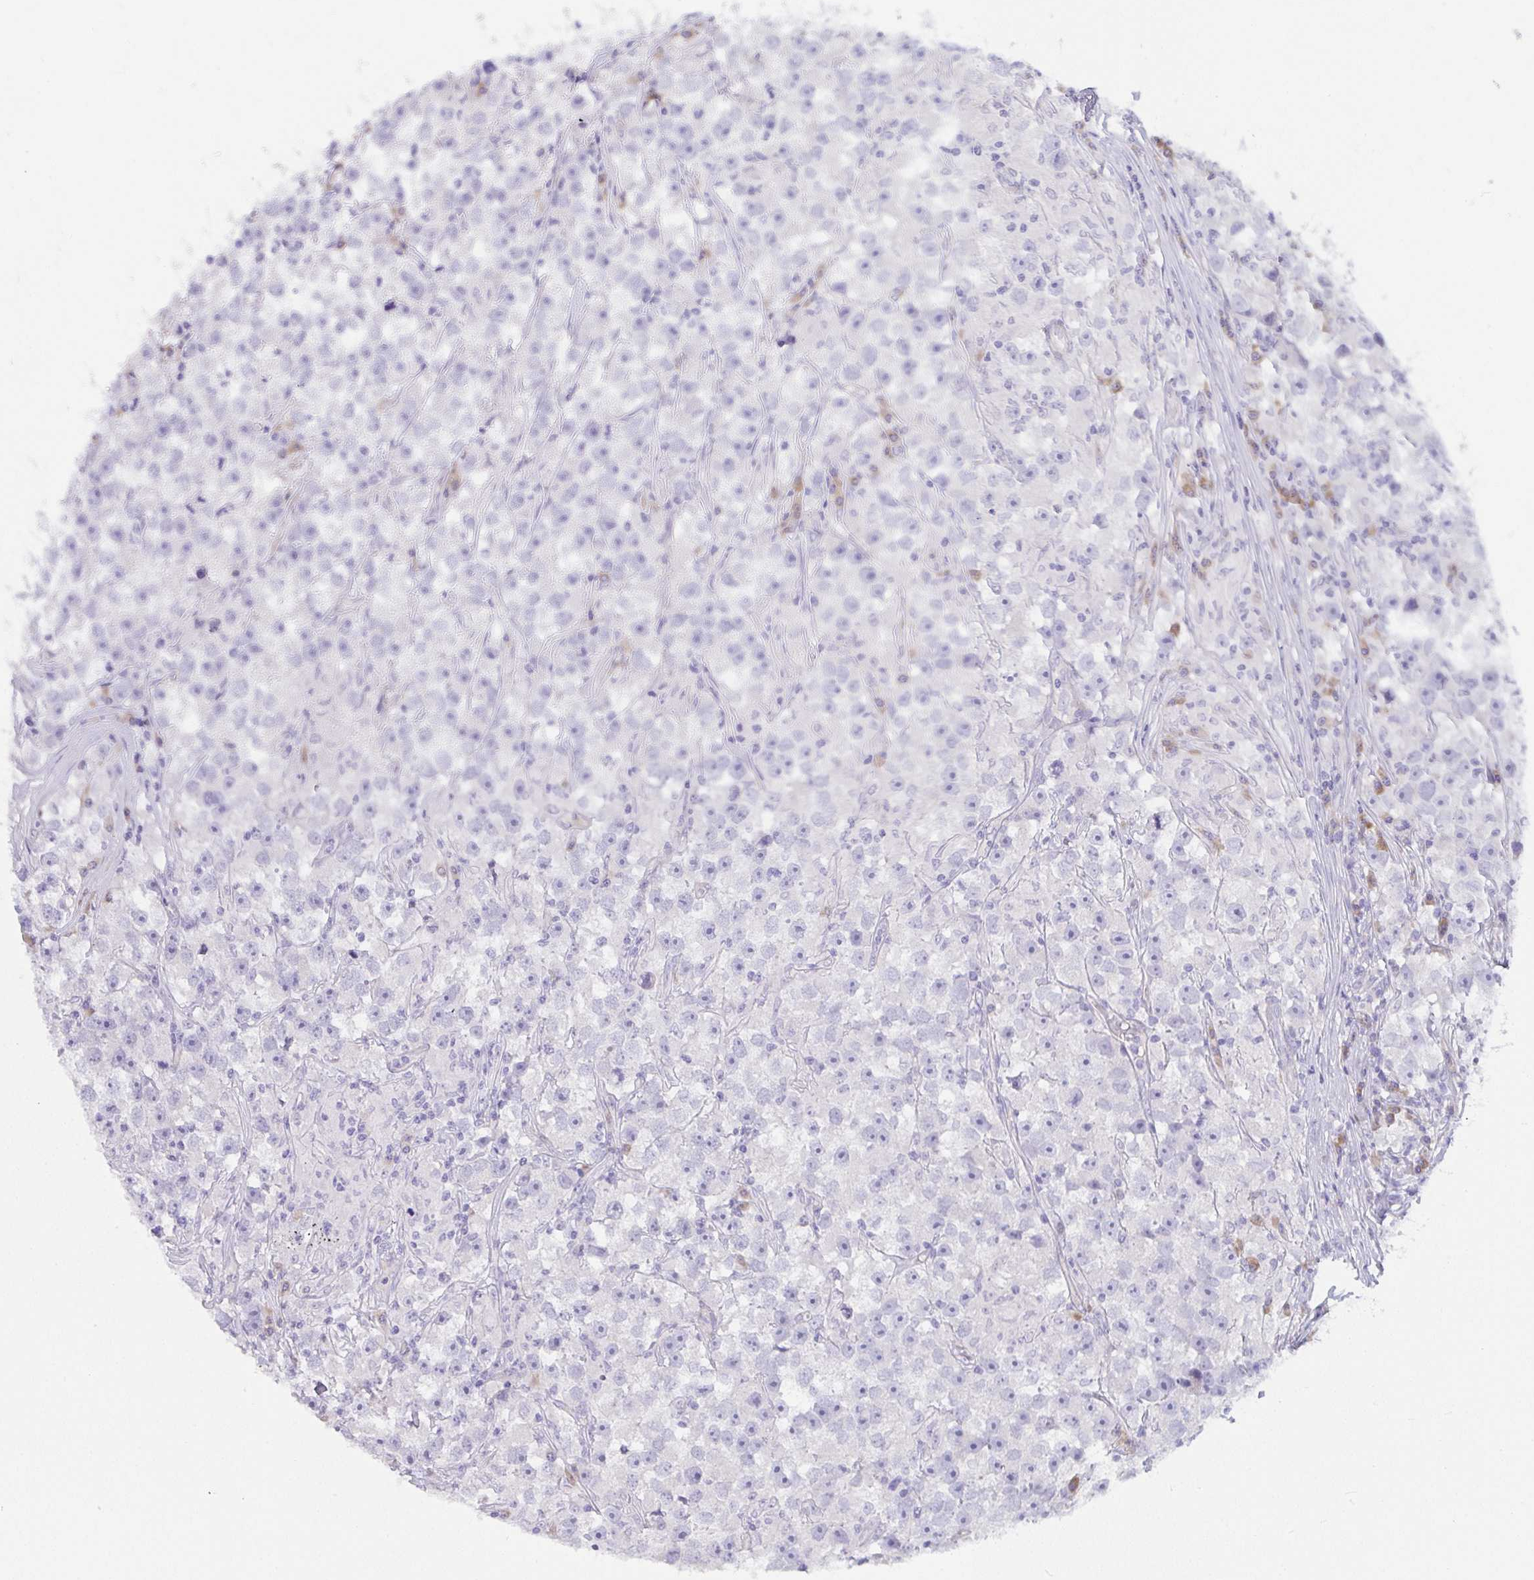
{"staining": {"intensity": "negative", "quantity": "none", "location": "none"}, "tissue": "testis cancer", "cell_type": "Tumor cells", "image_type": "cancer", "snomed": [{"axis": "morphology", "description": "Seminoma, NOS"}, {"axis": "topography", "description": "Testis"}], "caption": "Micrograph shows no significant protein positivity in tumor cells of testis cancer (seminoma). (DAB immunohistochemistry visualized using brightfield microscopy, high magnification).", "gene": "GAB1", "patient": {"sex": "male", "age": 33}}